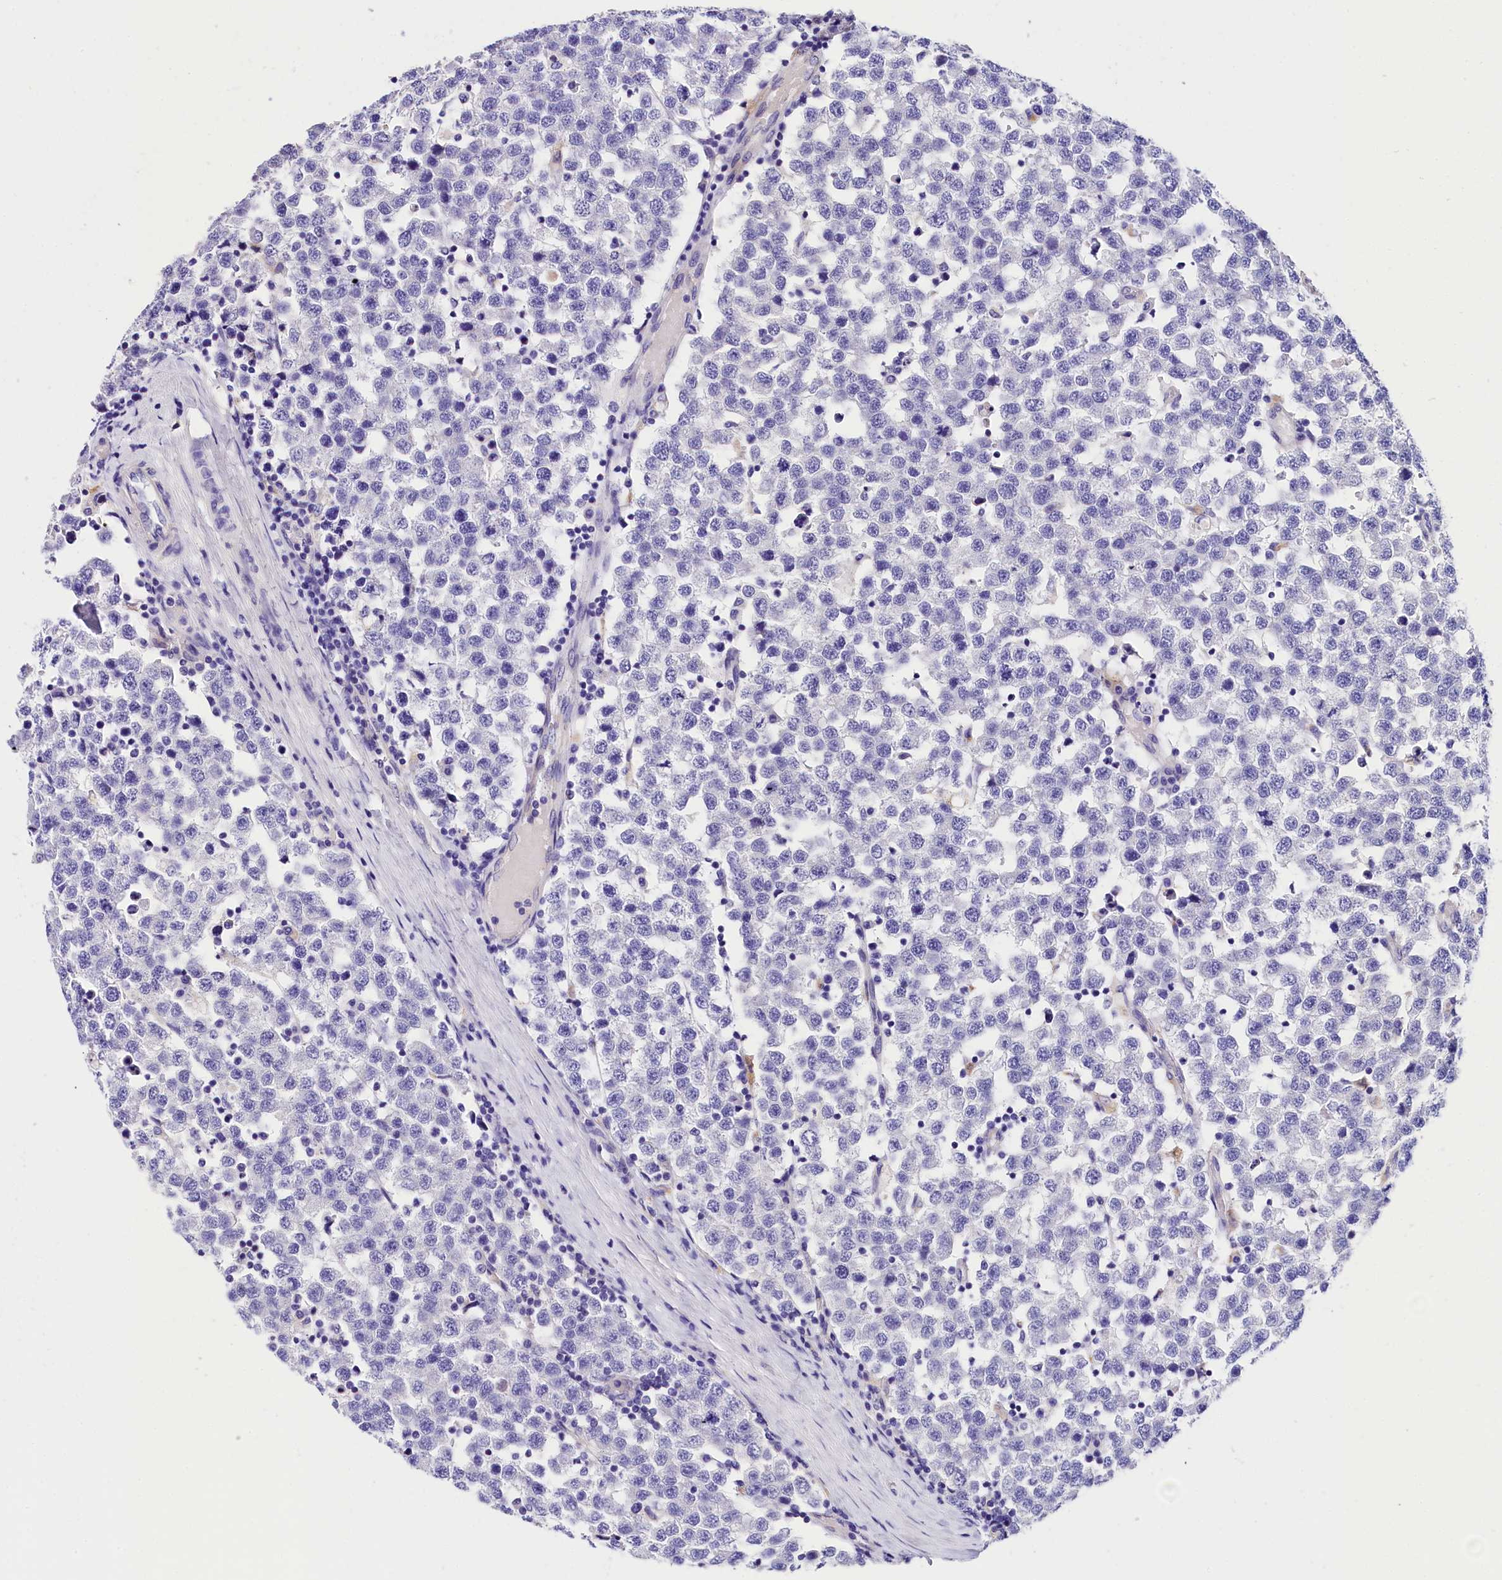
{"staining": {"intensity": "negative", "quantity": "none", "location": "none"}, "tissue": "testis cancer", "cell_type": "Tumor cells", "image_type": "cancer", "snomed": [{"axis": "morphology", "description": "Seminoma, NOS"}, {"axis": "topography", "description": "Testis"}], "caption": "DAB (3,3'-diaminobenzidine) immunohistochemical staining of human seminoma (testis) reveals no significant staining in tumor cells. Brightfield microscopy of IHC stained with DAB (3,3'-diaminobenzidine) (brown) and hematoxylin (blue), captured at high magnification.", "gene": "ACAA2", "patient": {"sex": "male", "age": 34}}